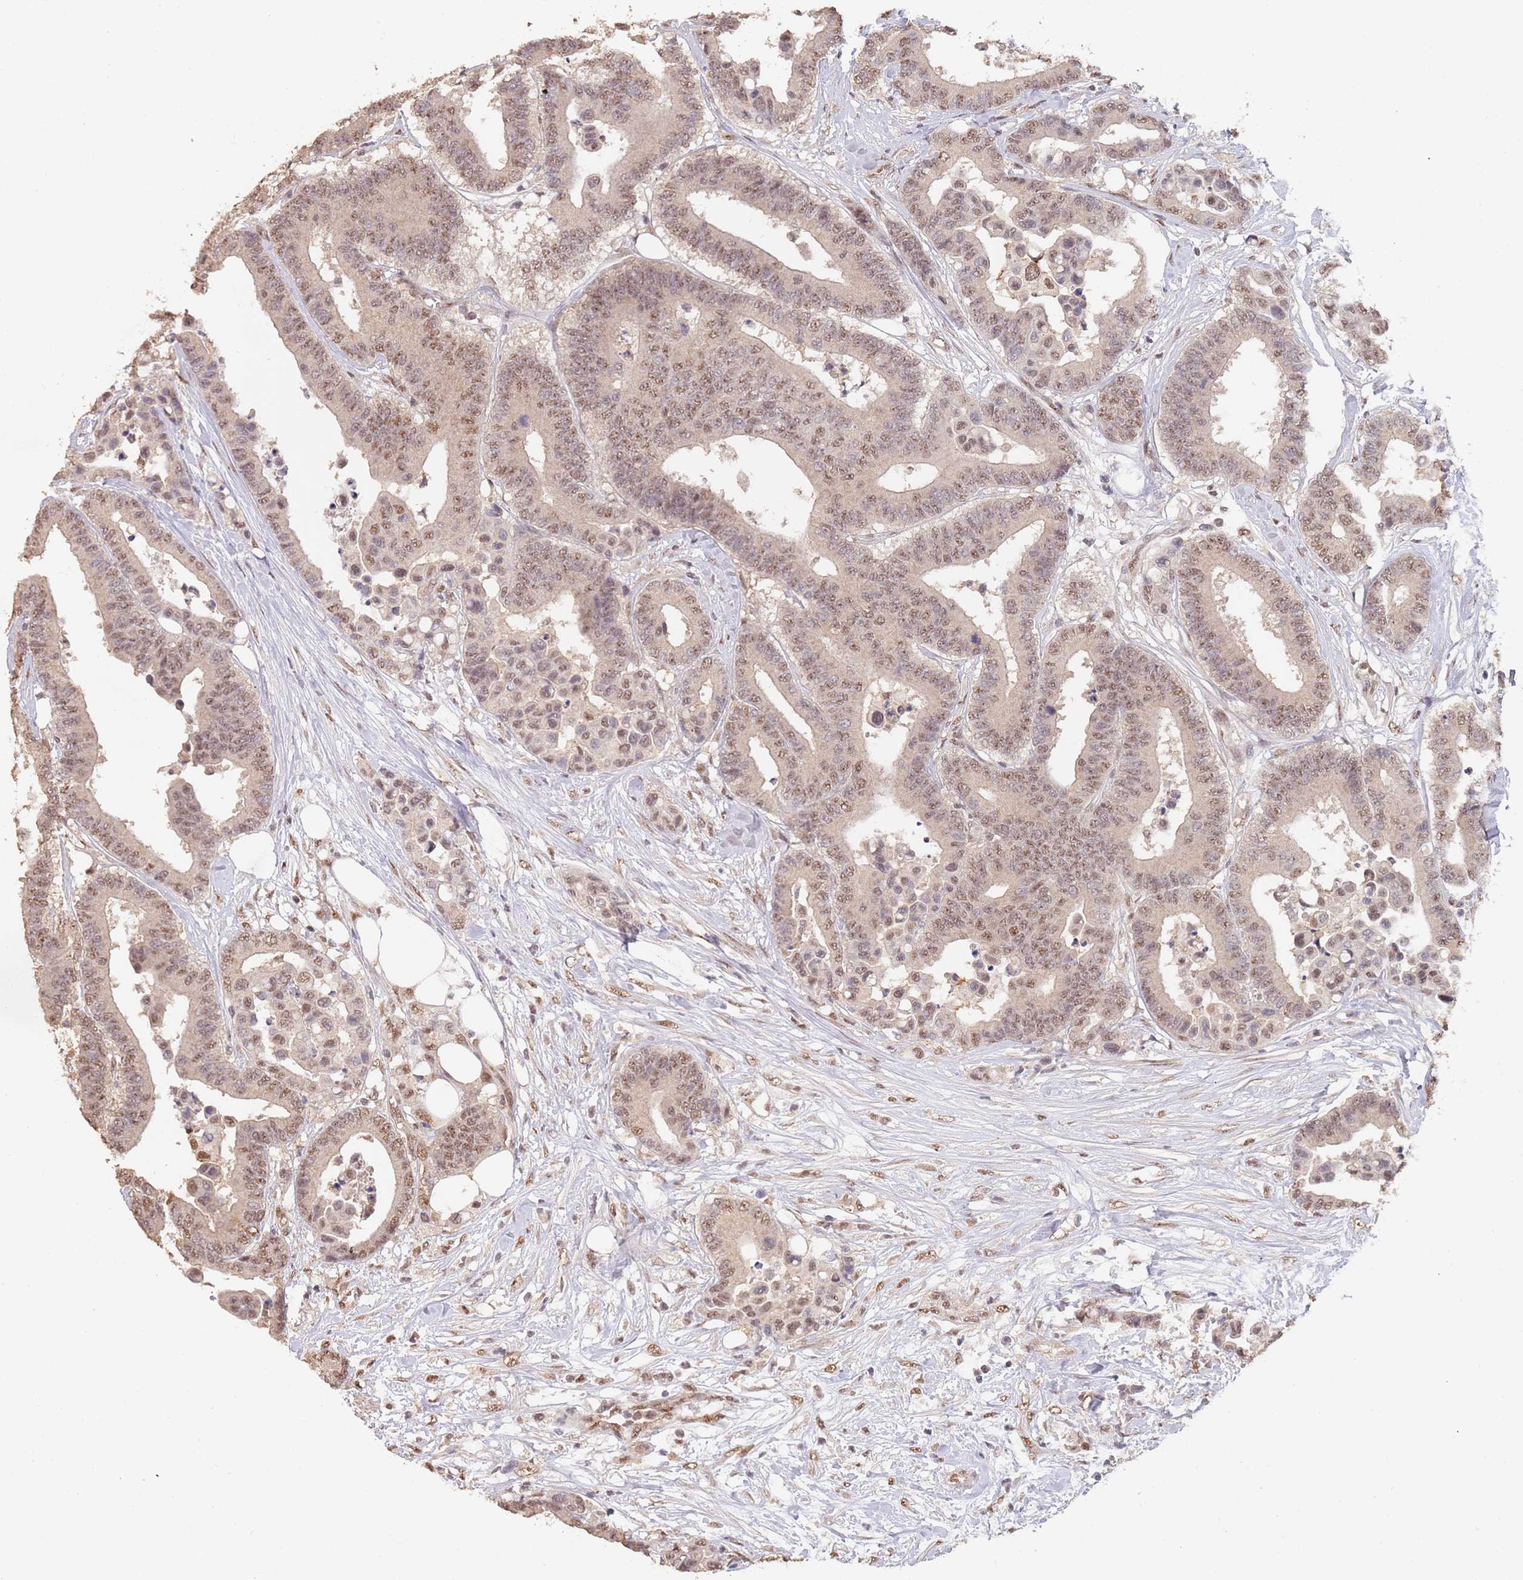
{"staining": {"intensity": "moderate", "quantity": "25%-75%", "location": "nuclear"}, "tissue": "colorectal cancer", "cell_type": "Tumor cells", "image_type": "cancer", "snomed": [{"axis": "morphology", "description": "Adenocarcinoma, NOS"}, {"axis": "topography", "description": "Colon"}], "caption": "Colorectal cancer (adenocarcinoma) stained with immunohistochemistry shows moderate nuclear staining in about 25%-75% of tumor cells. (brown staining indicates protein expression, while blue staining denotes nuclei).", "gene": "RFXANK", "patient": {"sex": "male", "age": 82}}